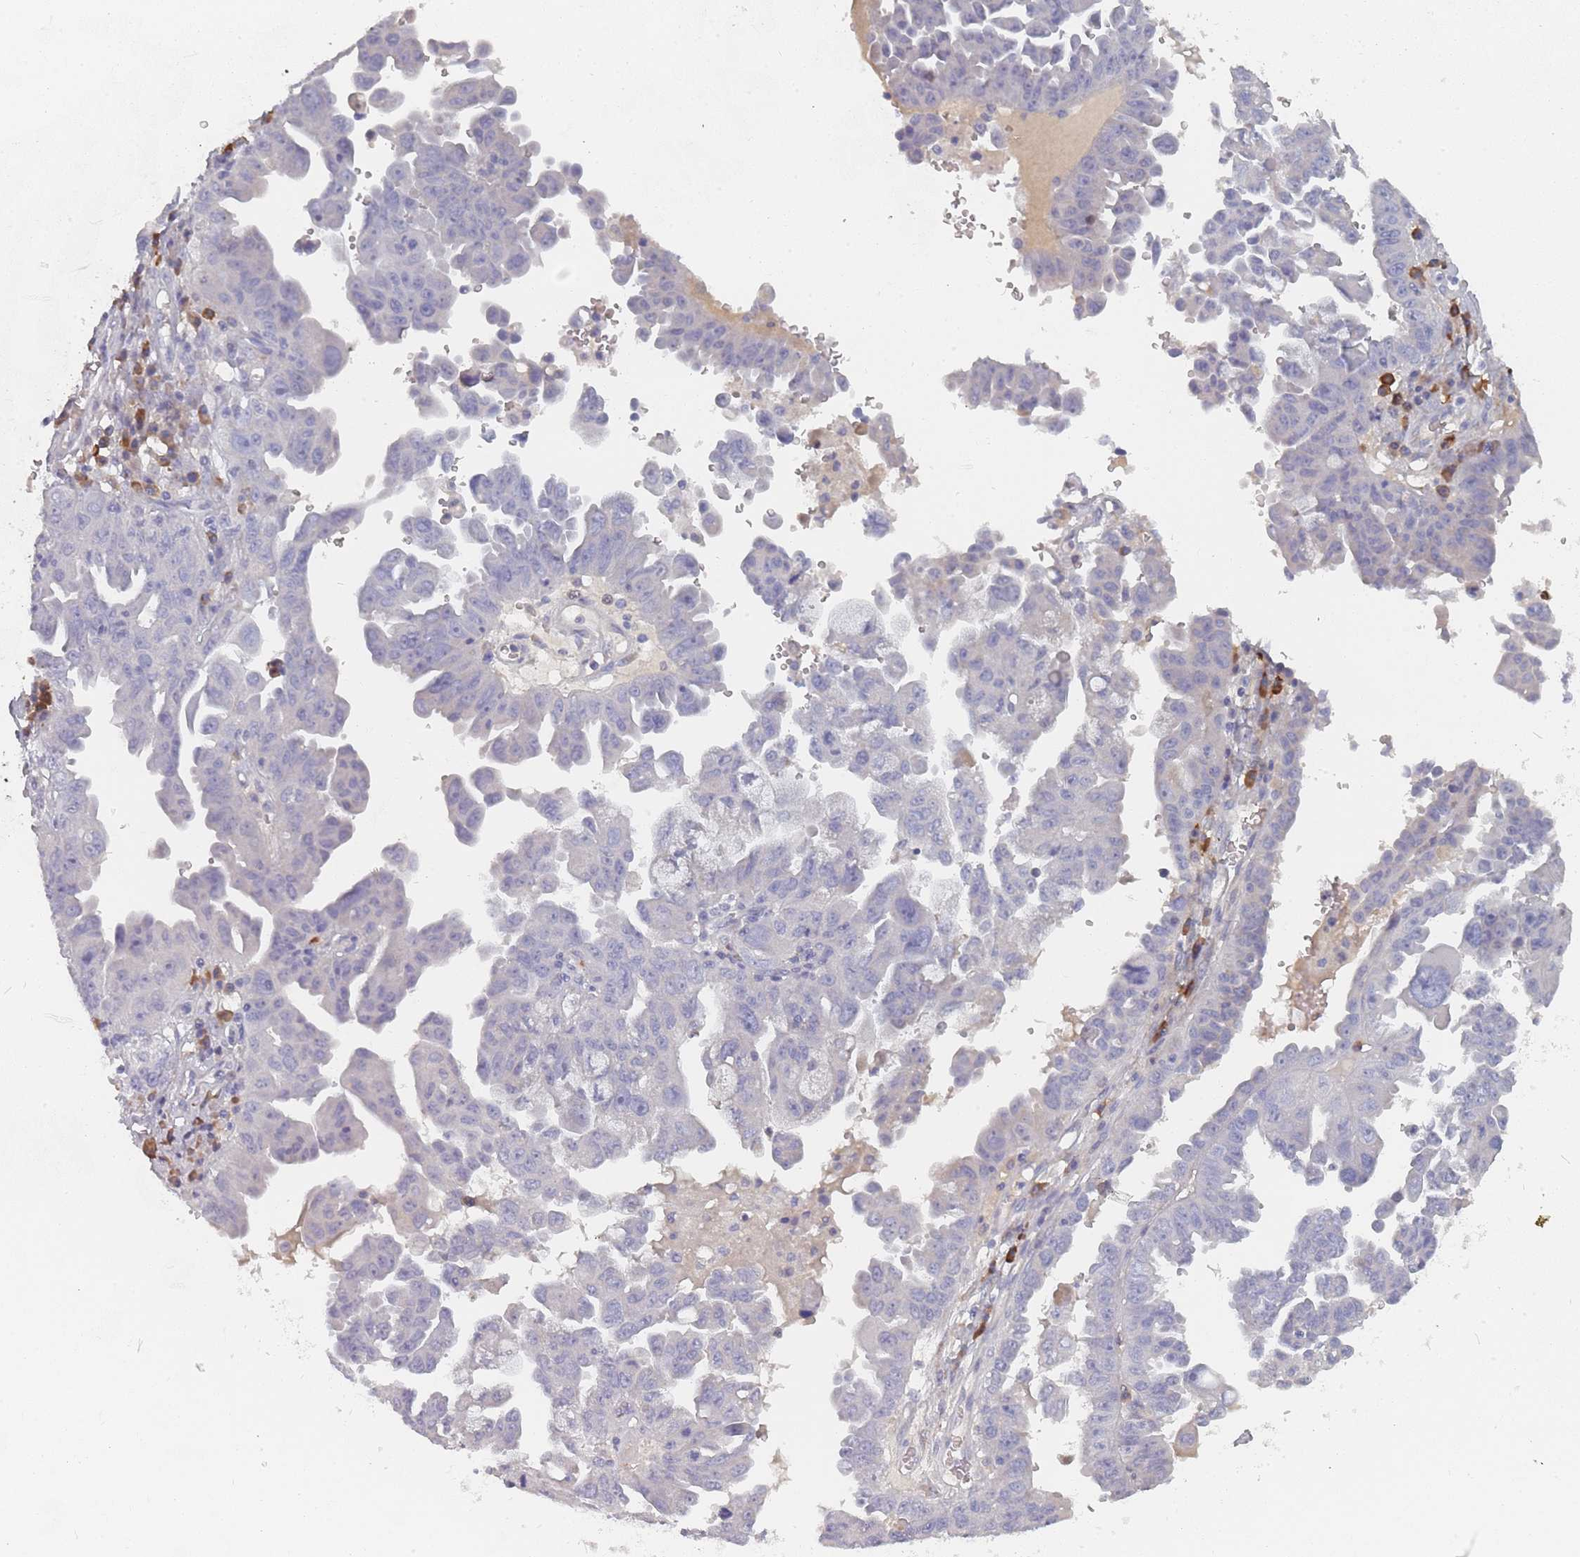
{"staining": {"intensity": "negative", "quantity": "none", "location": "none"}, "tissue": "ovarian cancer", "cell_type": "Tumor cells", "image_type": "cancer", "snomed": [{"axis": "morphology", "description": "Carcinoma, endometroid"}, {"axis": "topography", "description": "Ovary"}], "caption": "DAB immunohistochemical staining of ovarian endometroid carcinoma reveals no significant expression in tumor cells.", "gene": "SLC35E4", "patient": {"sex": "female", "age": 62}}